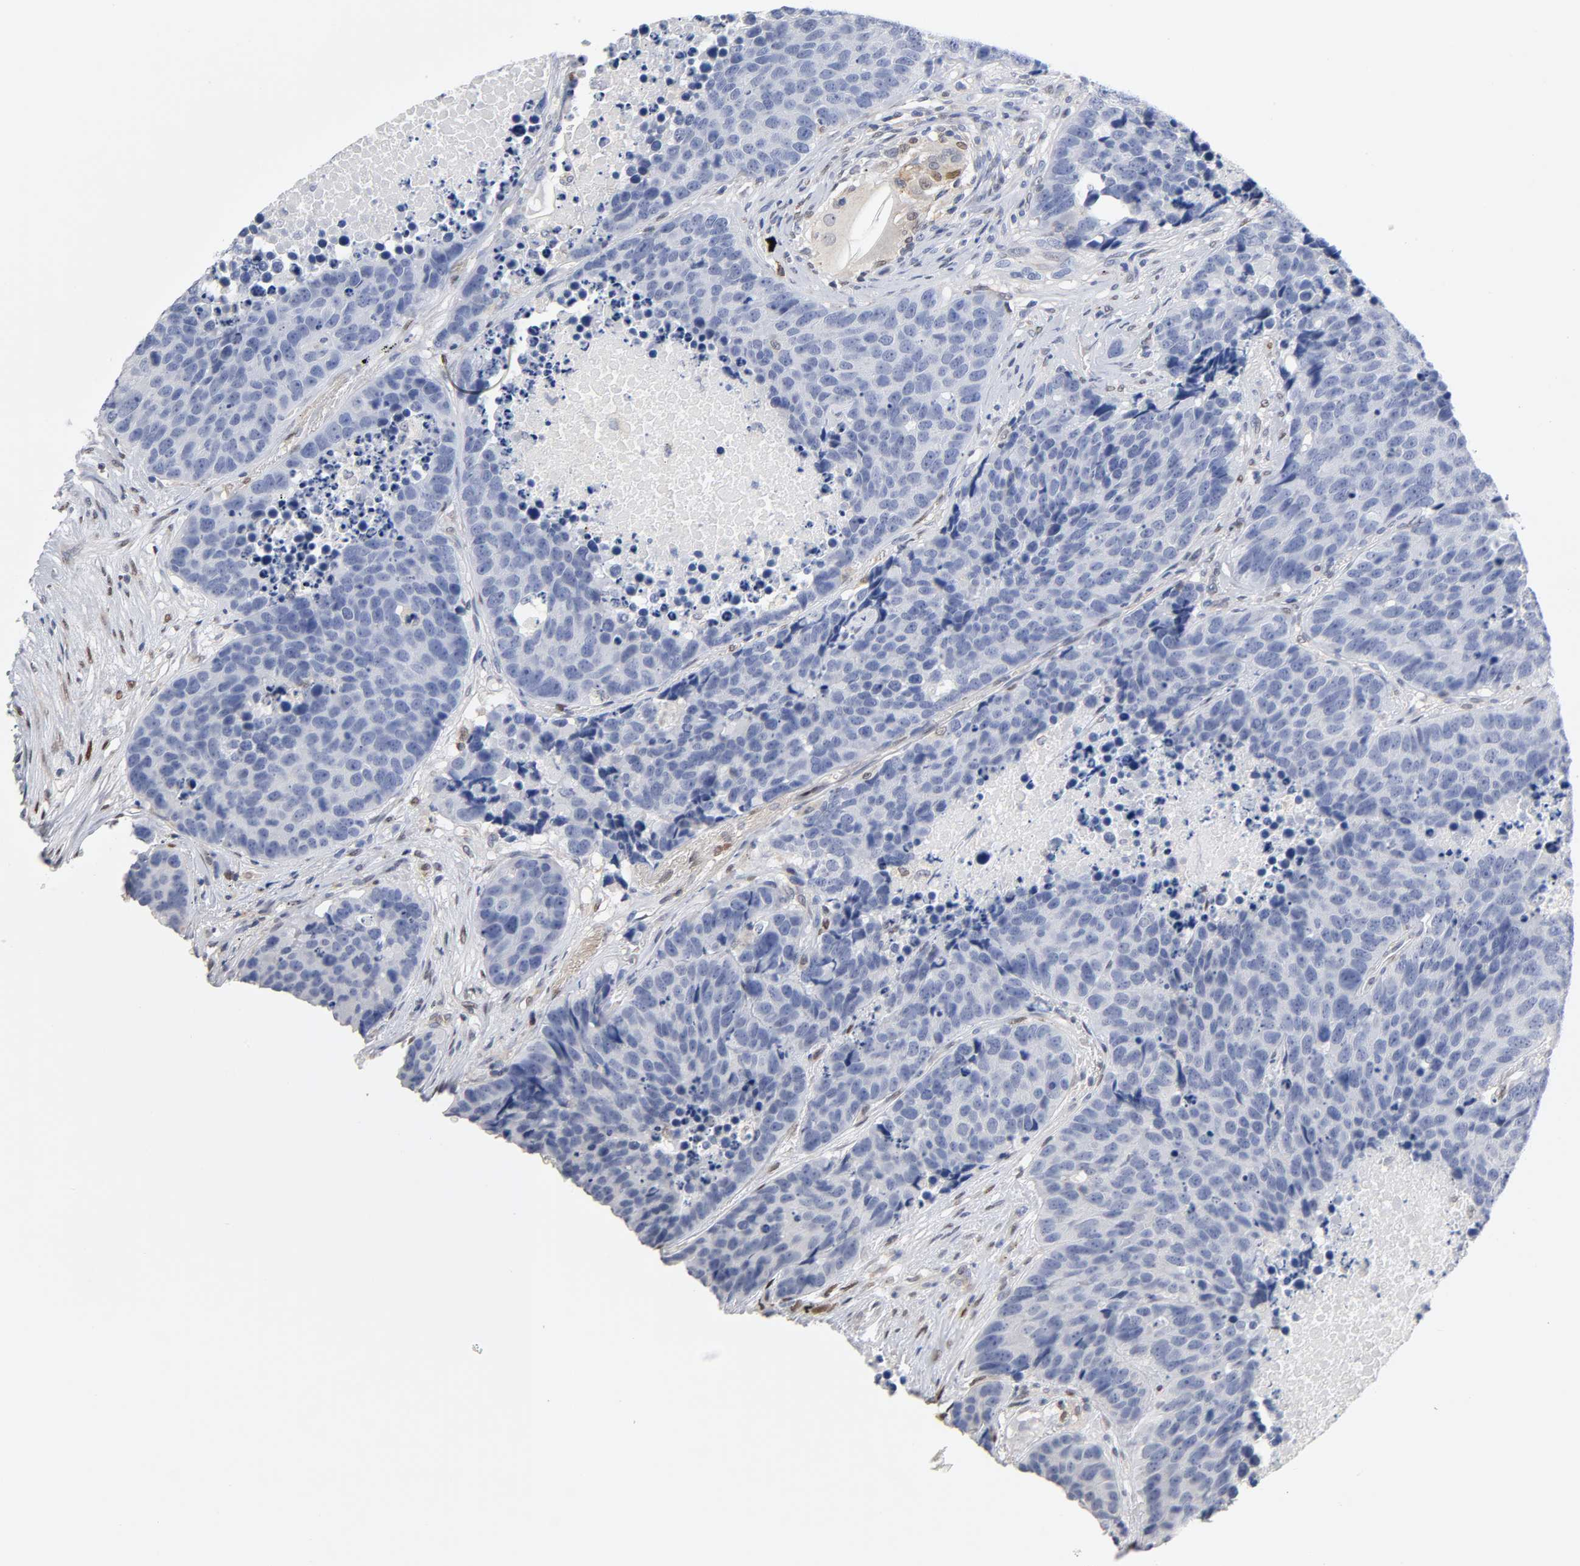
{"staining": {"intensity": "negative", "quantity": "none", "location": "none"}, "tissue": "carcinoid", "cell_type": "Tumor cells", "image_type": "cancer", "snomed": [{"axis": "morphology", "description": "Carcinoid, malignant, NOS"}, {"axis": "topography", "description": "Lung"}], "caption": "Malignant carcinoid was stained to show a protein in brown. There is no significant staining in tumor cells.", "gene": "NFATC1", "patient": {"sex": "male", "age": 60}}